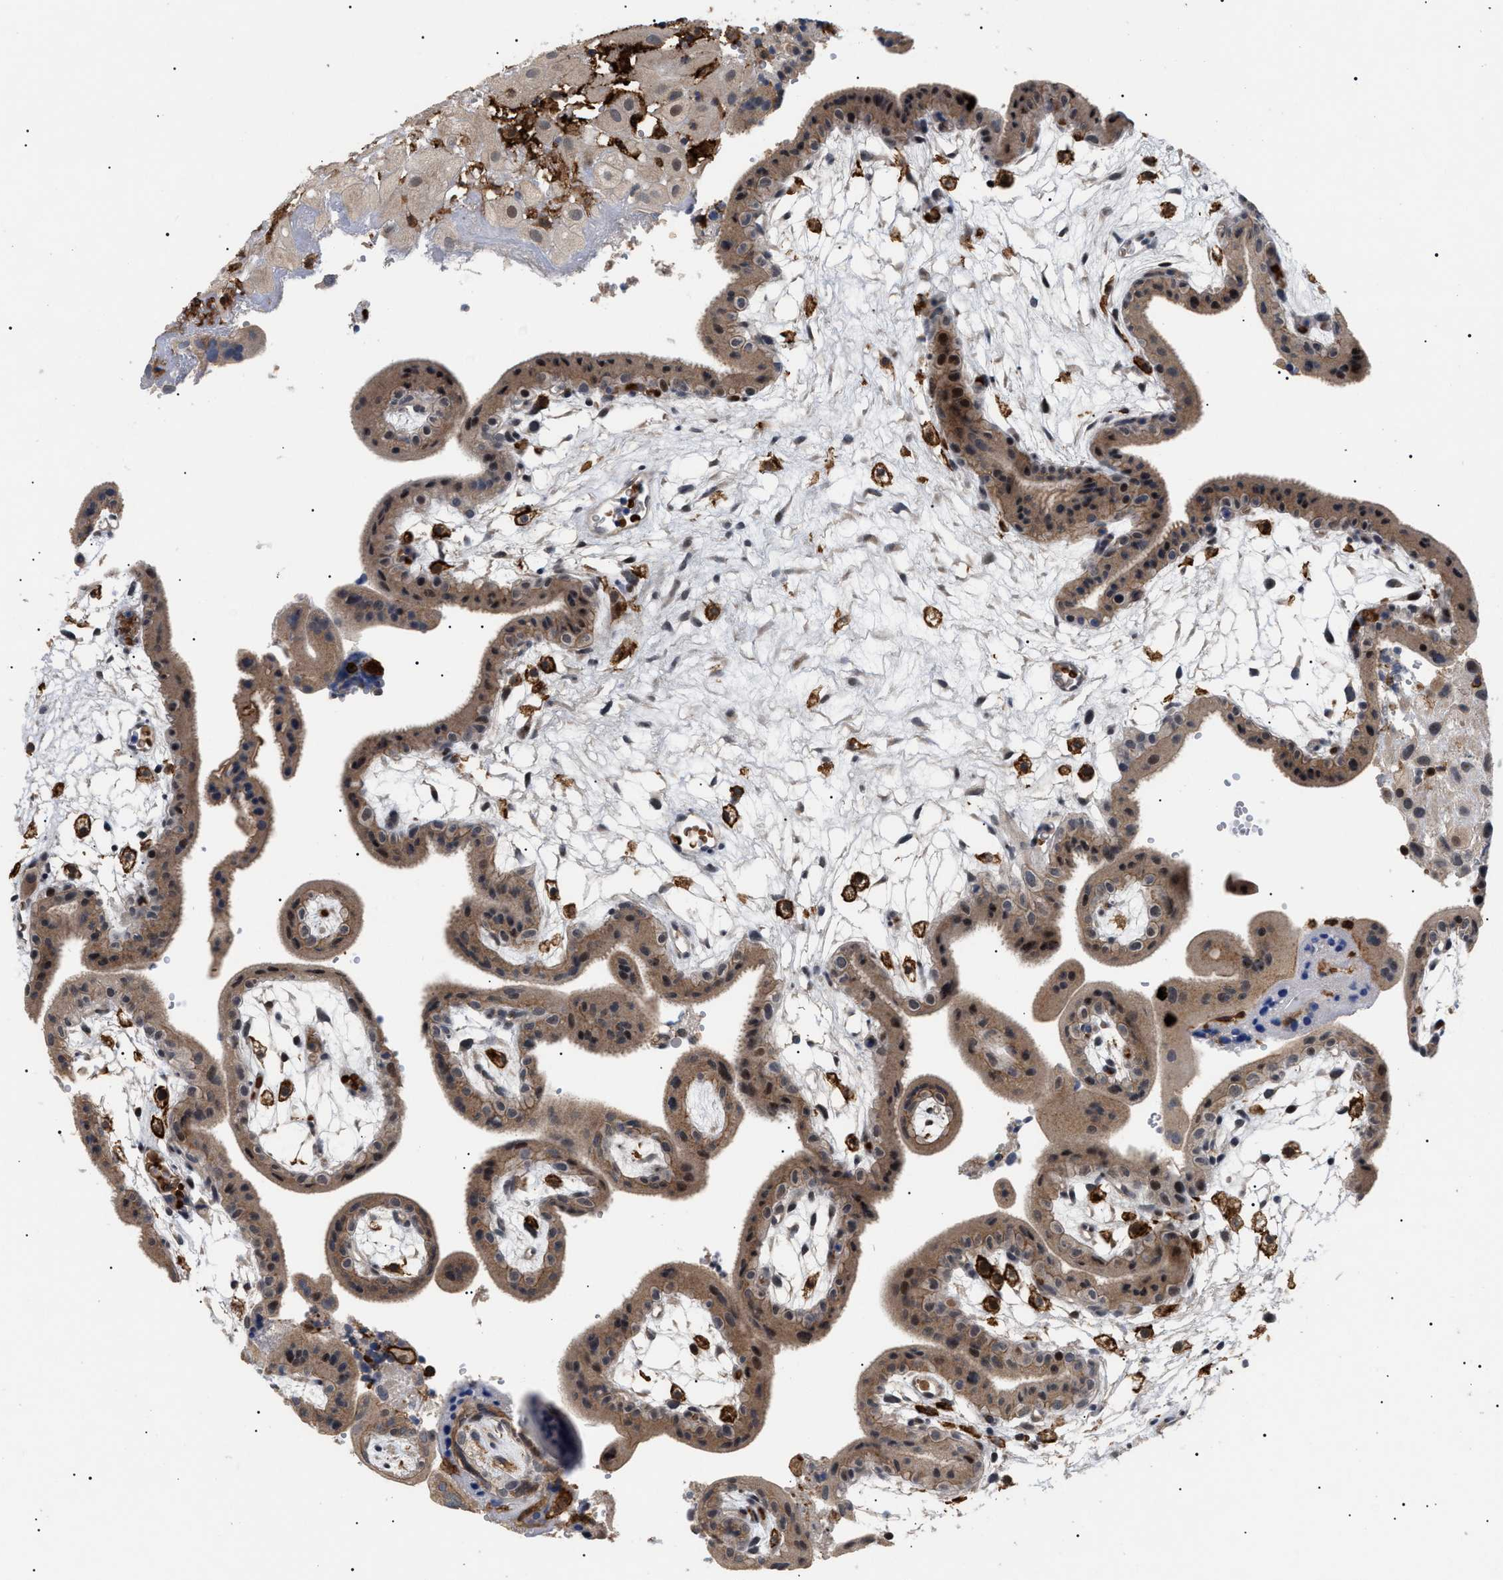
{"staining": {"intensity": "moderate", "quantity": ">75%", "location": "cytoplasmic/membranous,nuclear"}, "tissue": "placenta", "cell_type": "Decidual cells", "image_type": "normal", "snomed": [{"axis": "morphology", "description": "Normal tissue, NOS"}, {"axis": "topography", "description": "Placenta"}], "caption": "Immunohistochemical staining of benign placenta reveals moderate cytoplasmic/membranous,nuclear protein staining in approximately >75% of decidual cells. (Stains: DAB (3,3'-diaminobenzidine) in brown, nuclei in blue, Microscopy: brightfield microscopy at high magnification).", "gene": "CD300A", "patient": {"sex": "female", "age": 18}}